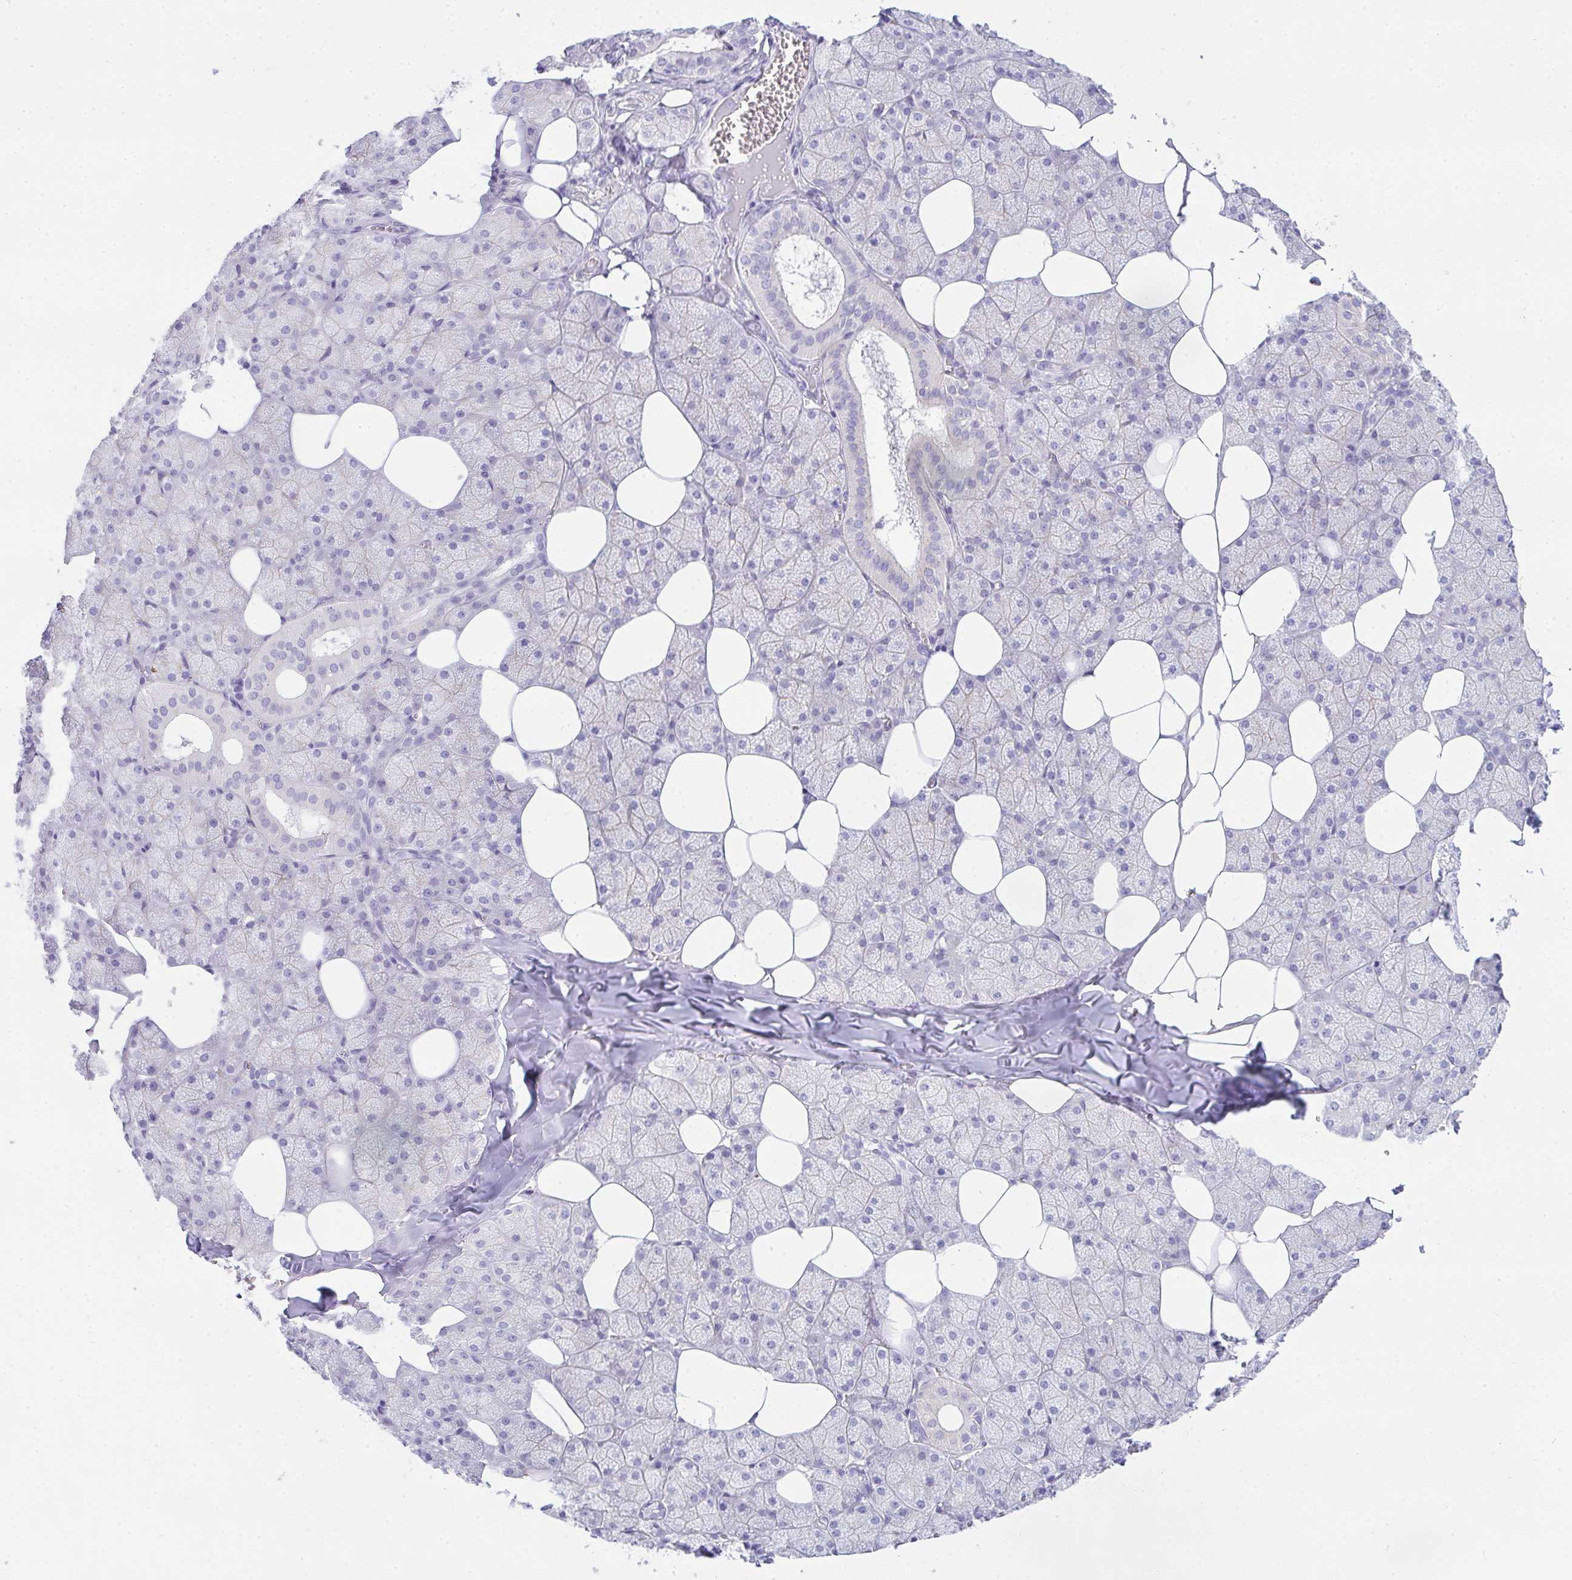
{"staining": {"intensity": "negative", "quantity": "none", "location": "none"}, "tissue": "salivary gland", "cell_type": "Glandular cells", "image_type": "normal", "snomed": [{"axis": "morphology", "description": "Normal tissue, NOS"}, {"axis": "topography", "description": "Salivary gland"}, {"axis": "topography", "description": "Peripheral nerve tissue"}], "caption": "Human salivary gland stained for a protein using immunohistochemistry (IHC) displays no expression in glandular cells.", "gene": "RASL10A", "patient": {"sex": "male", "age": 38}}